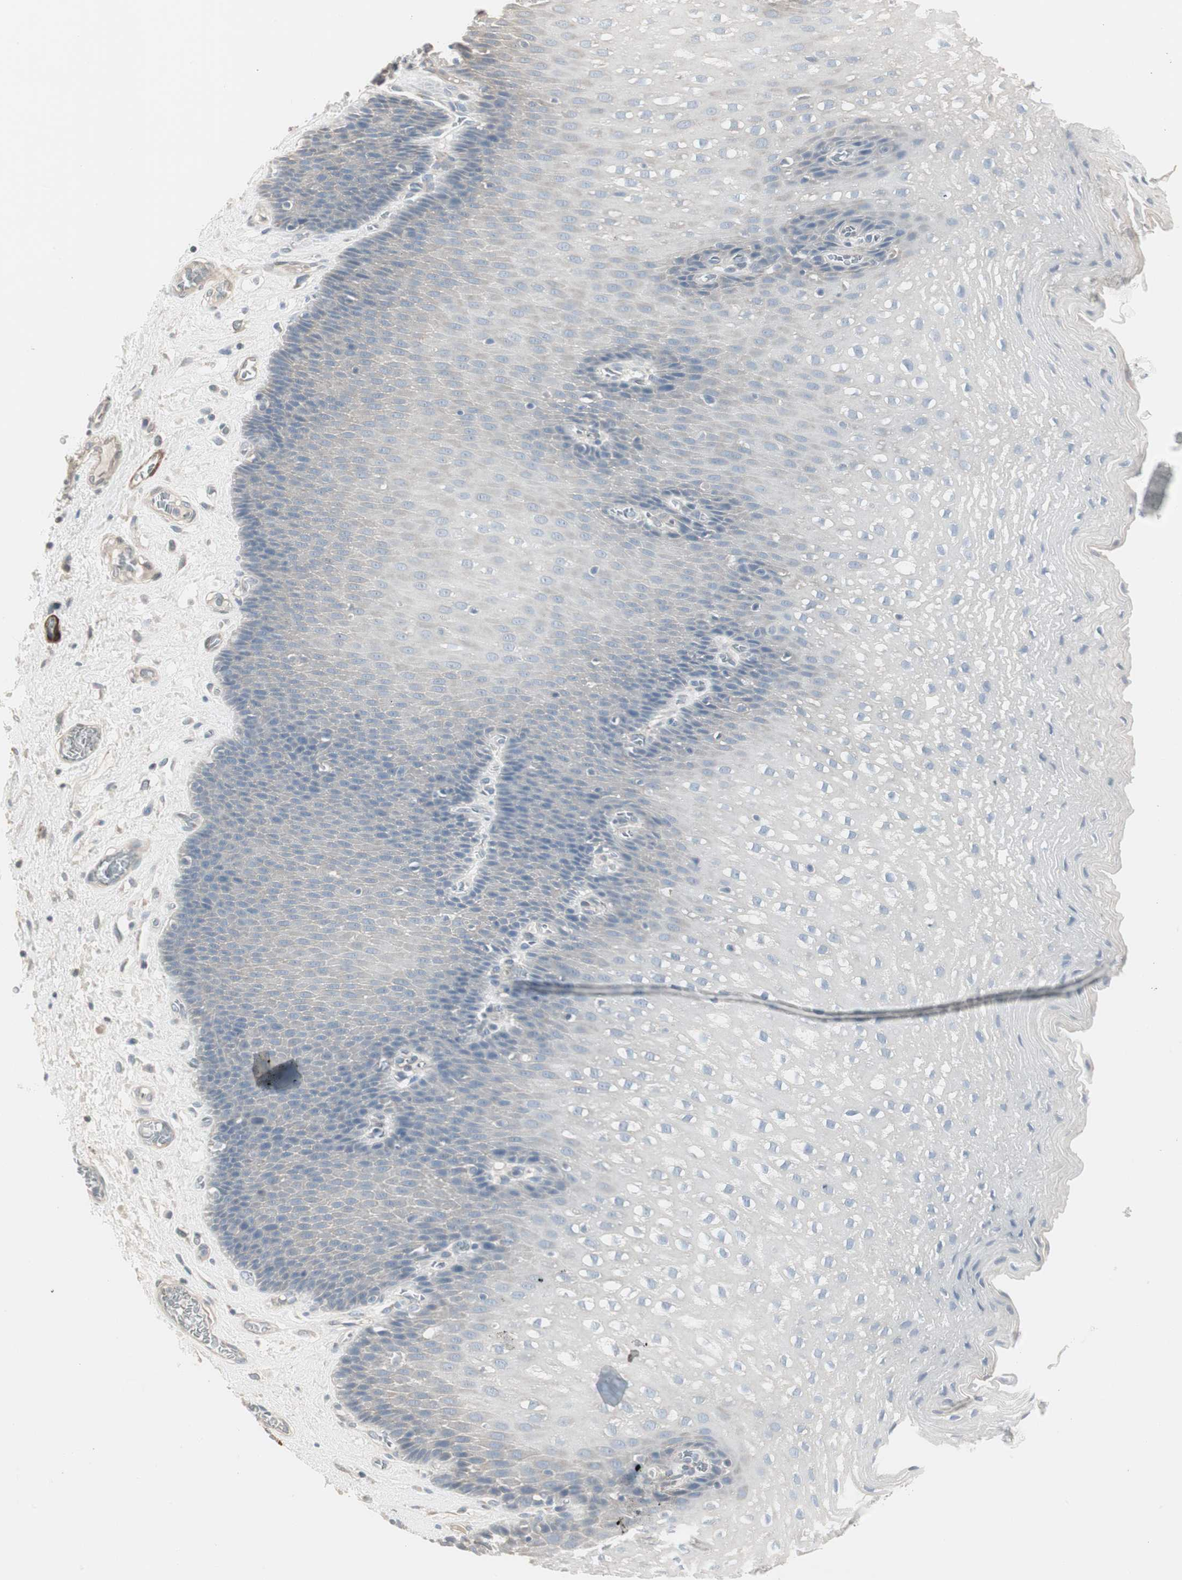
{"staining": {"intensity": "negative", "quantity": "none", "location": "none"}, "tissue": "esophagus", "cell_type": "Squamous epithelial cells", "image_type": "normal", "snomed": [{"axis": "morphology", "description": "Normal tissue, NOS"}, {"axis": "topography", "description": "Esophagus"}], "caption": "Immunohistochemical staining of benign esophagus demonstrates no significant staining in squamous epithelial cells.", "gene": "DMPK", "patient": {"sex": "male", "age": 48}}